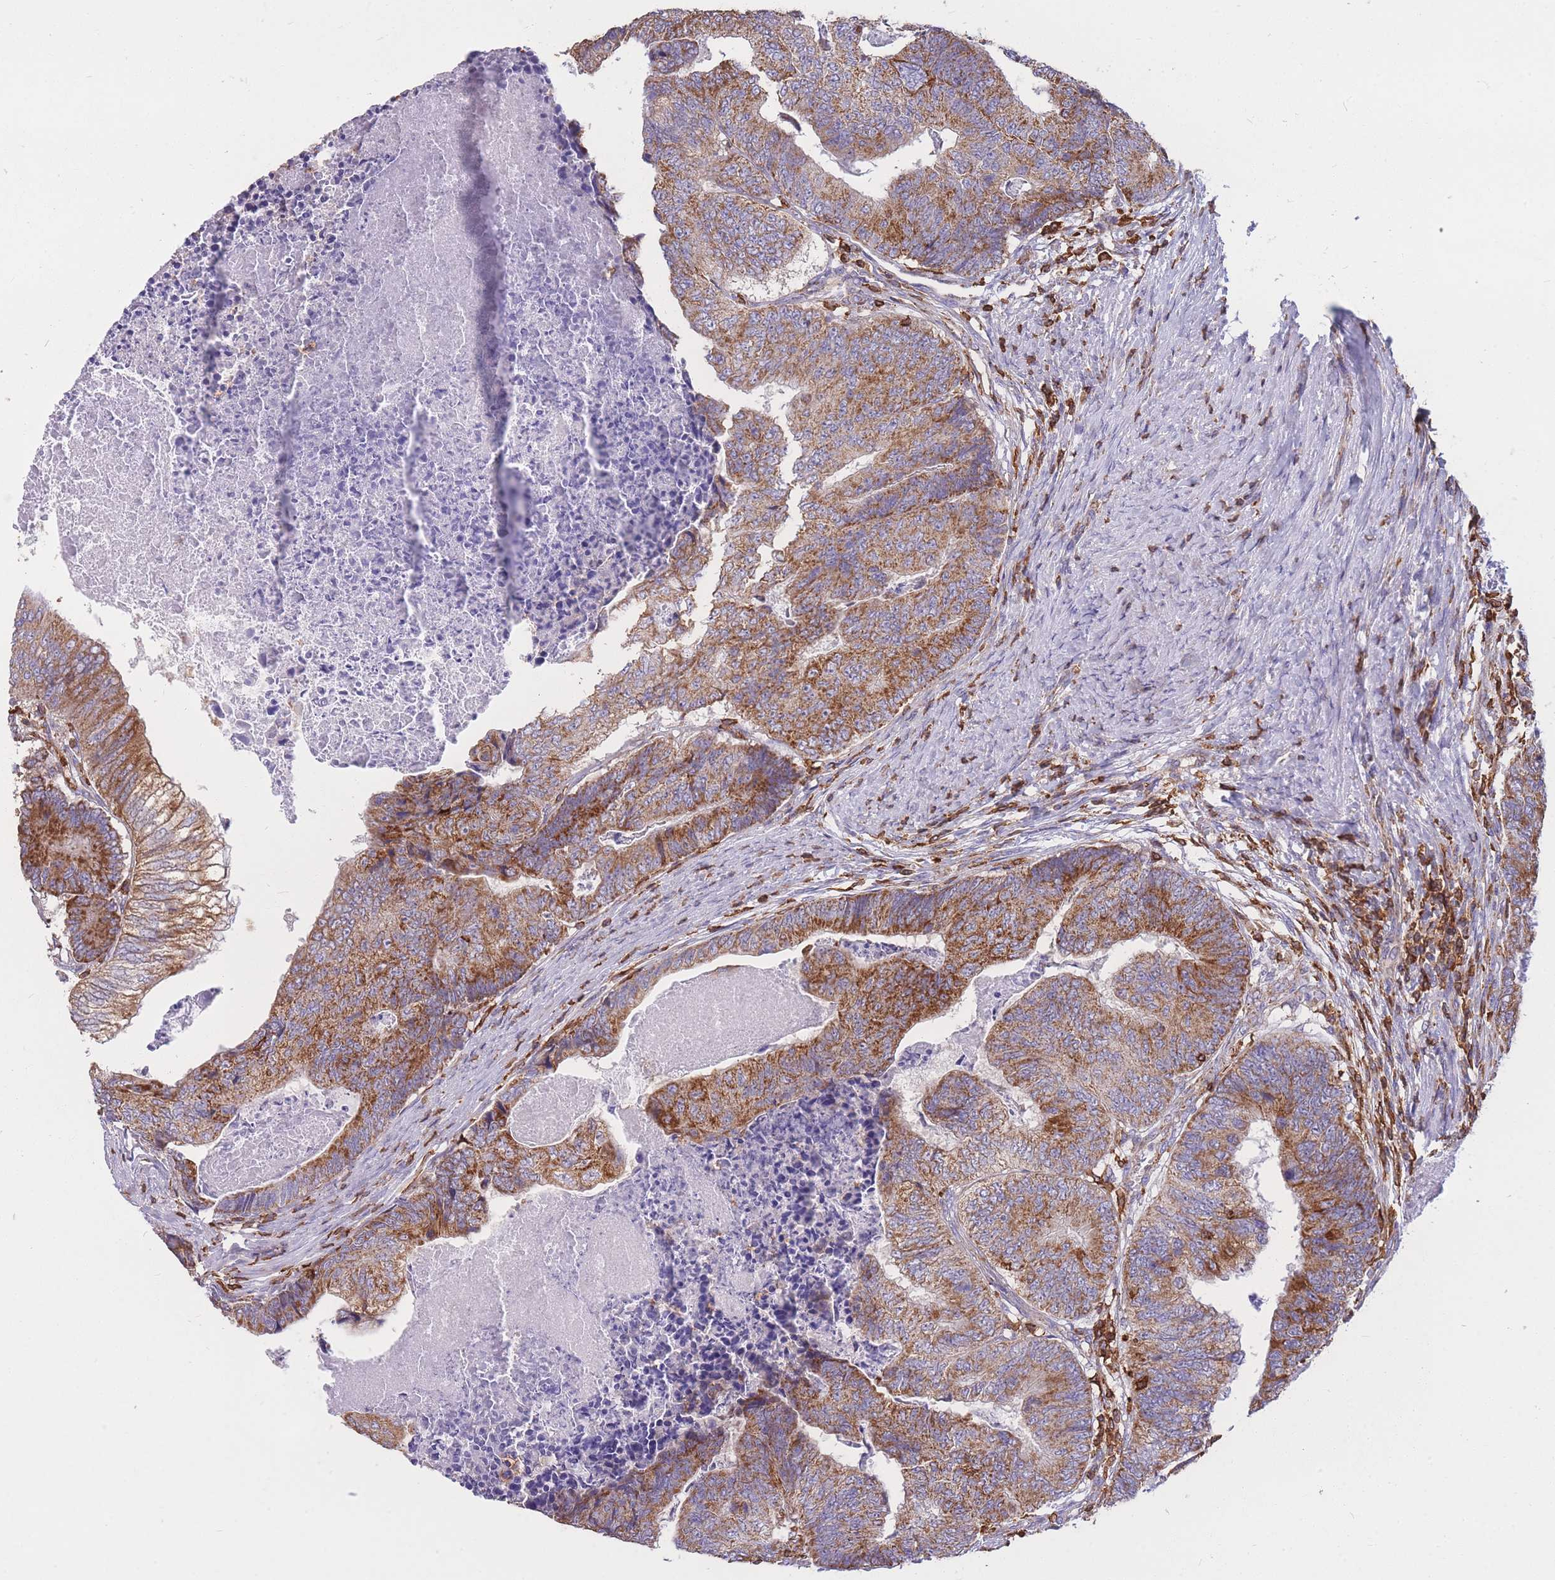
{"staining": {"intensity": "moderate", "quantity": ">75%", "location": "cytoplasmic/membranous"}, "tissue": "colorectal cancer", "cell_type": "Tumor cells", "image_type": "cancer", "snomed": [{"axis": "morphology", "description": "Adenocarcinoma, NOS"}, {"axis": "topography", "description": "Colon"}], "caption": "Protein expression analysis of human colorectal cancer (adenocarcinoma) reveals moderate cytoplasmic/membranous positivity in approximately >75% of tumor cells. The staining was performed using DAB (3,3'-diaminobenzidine) to visualize the protein expression in brown, while the nuclei were stained in blue with hematoxylin (Magnification: 20x).", "gene": "MRPL54", "patient": {"sex": "female", "age": 67}}